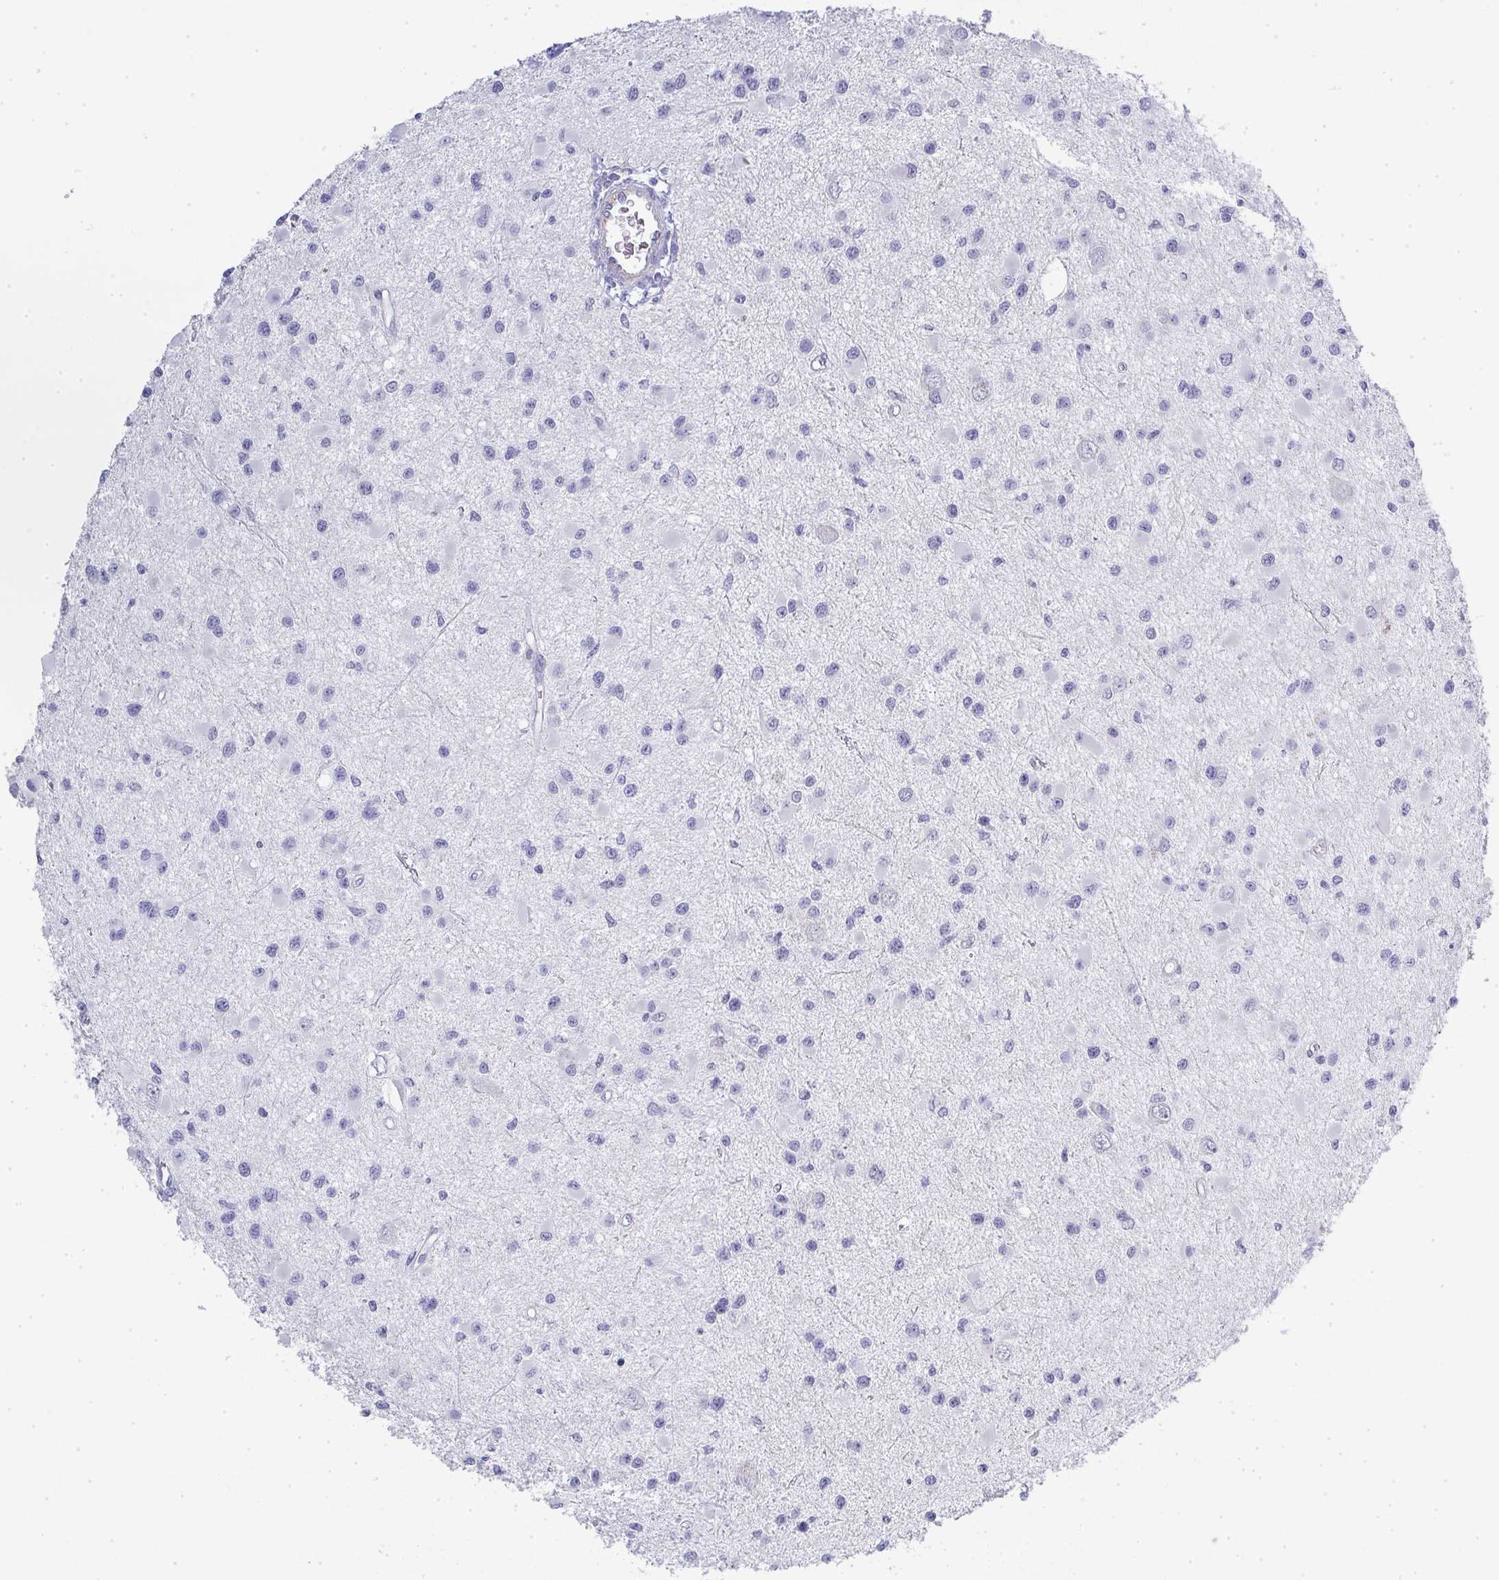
{"staining": {"intensity": "negative", "quantity": "none", "location": "none"}, "tissue": "glioma", "cell_type": "Tumor cells", "image_type": "cancer", "snomed": [{"axis": "morphology", "description": "Glioma, malignant, High grade"}, {"axis": "topography", "description": "Brain"}], "caption": "The histopathology image displays no staining of tumor cells in malignant glioma (high-grade).", "gene": "UBE2S", "patient": {"sex": "male", "age": 54}}